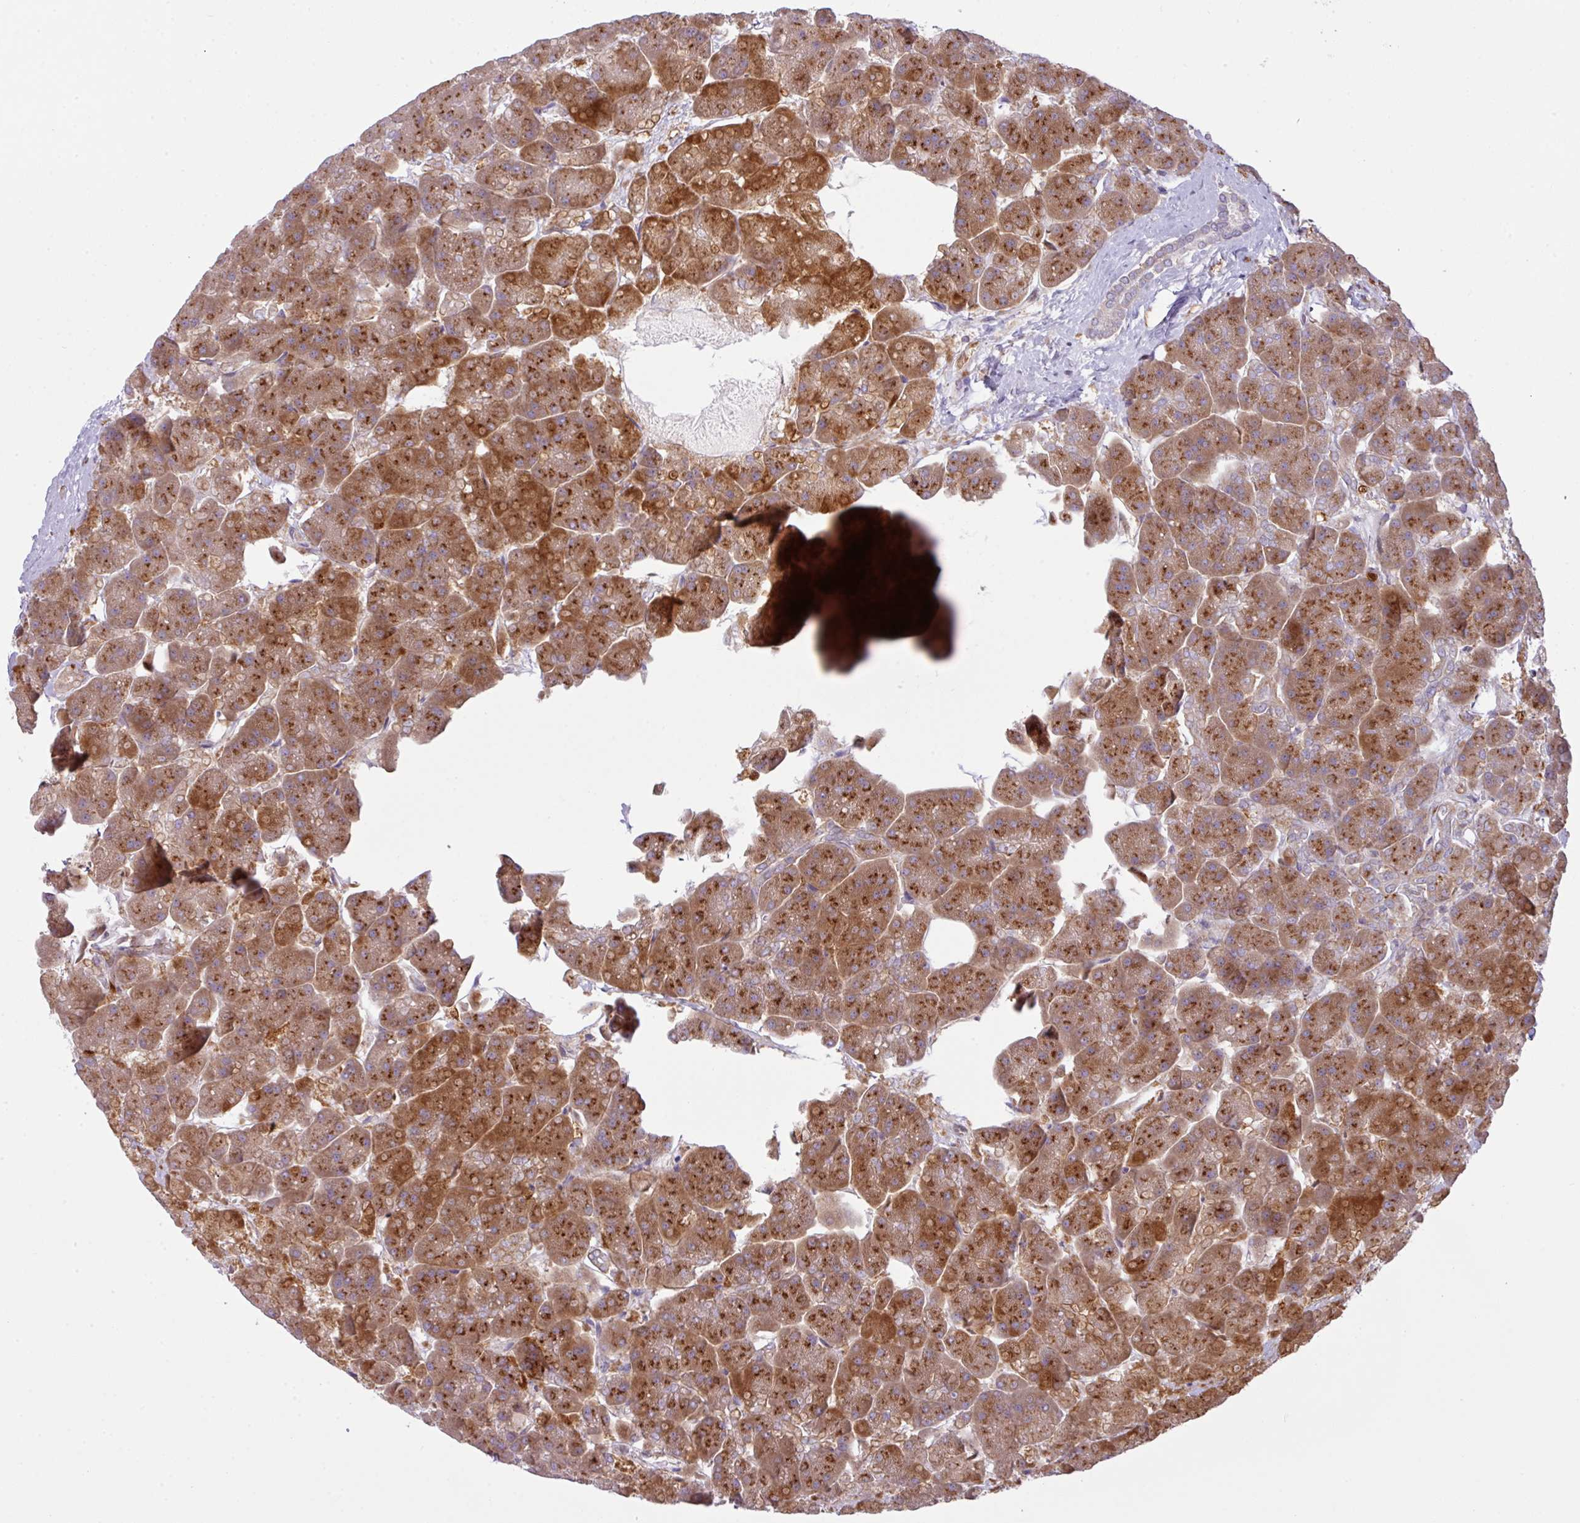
{"staining": {"intensity": "strong", "quantity": ">75%", "location": "cytoplasmic/membranous"}, "tissue": "pancreas", "cell_type": "Exocrine glandular cells", "image_type": "normal", "snomed": [{"axis": "morphology", "description": "Normal tissue, NOS"}, {"axis": "topography", "description": "Pancreas"}, {"axis": "topography", "description": "Peripheral nerve tissue"}], "caption": "Immunohistochemical staining of normal pancreas displays strong cytoplasmic/membranous protein expression in about >75% of exocrine glandular cells. (DAB (3,3'-diaminobenzidine) IHC with brightfield microscopy, high magnification).", "gene": "VTI1A", "patient": {"sex": "male", "age": 54}}